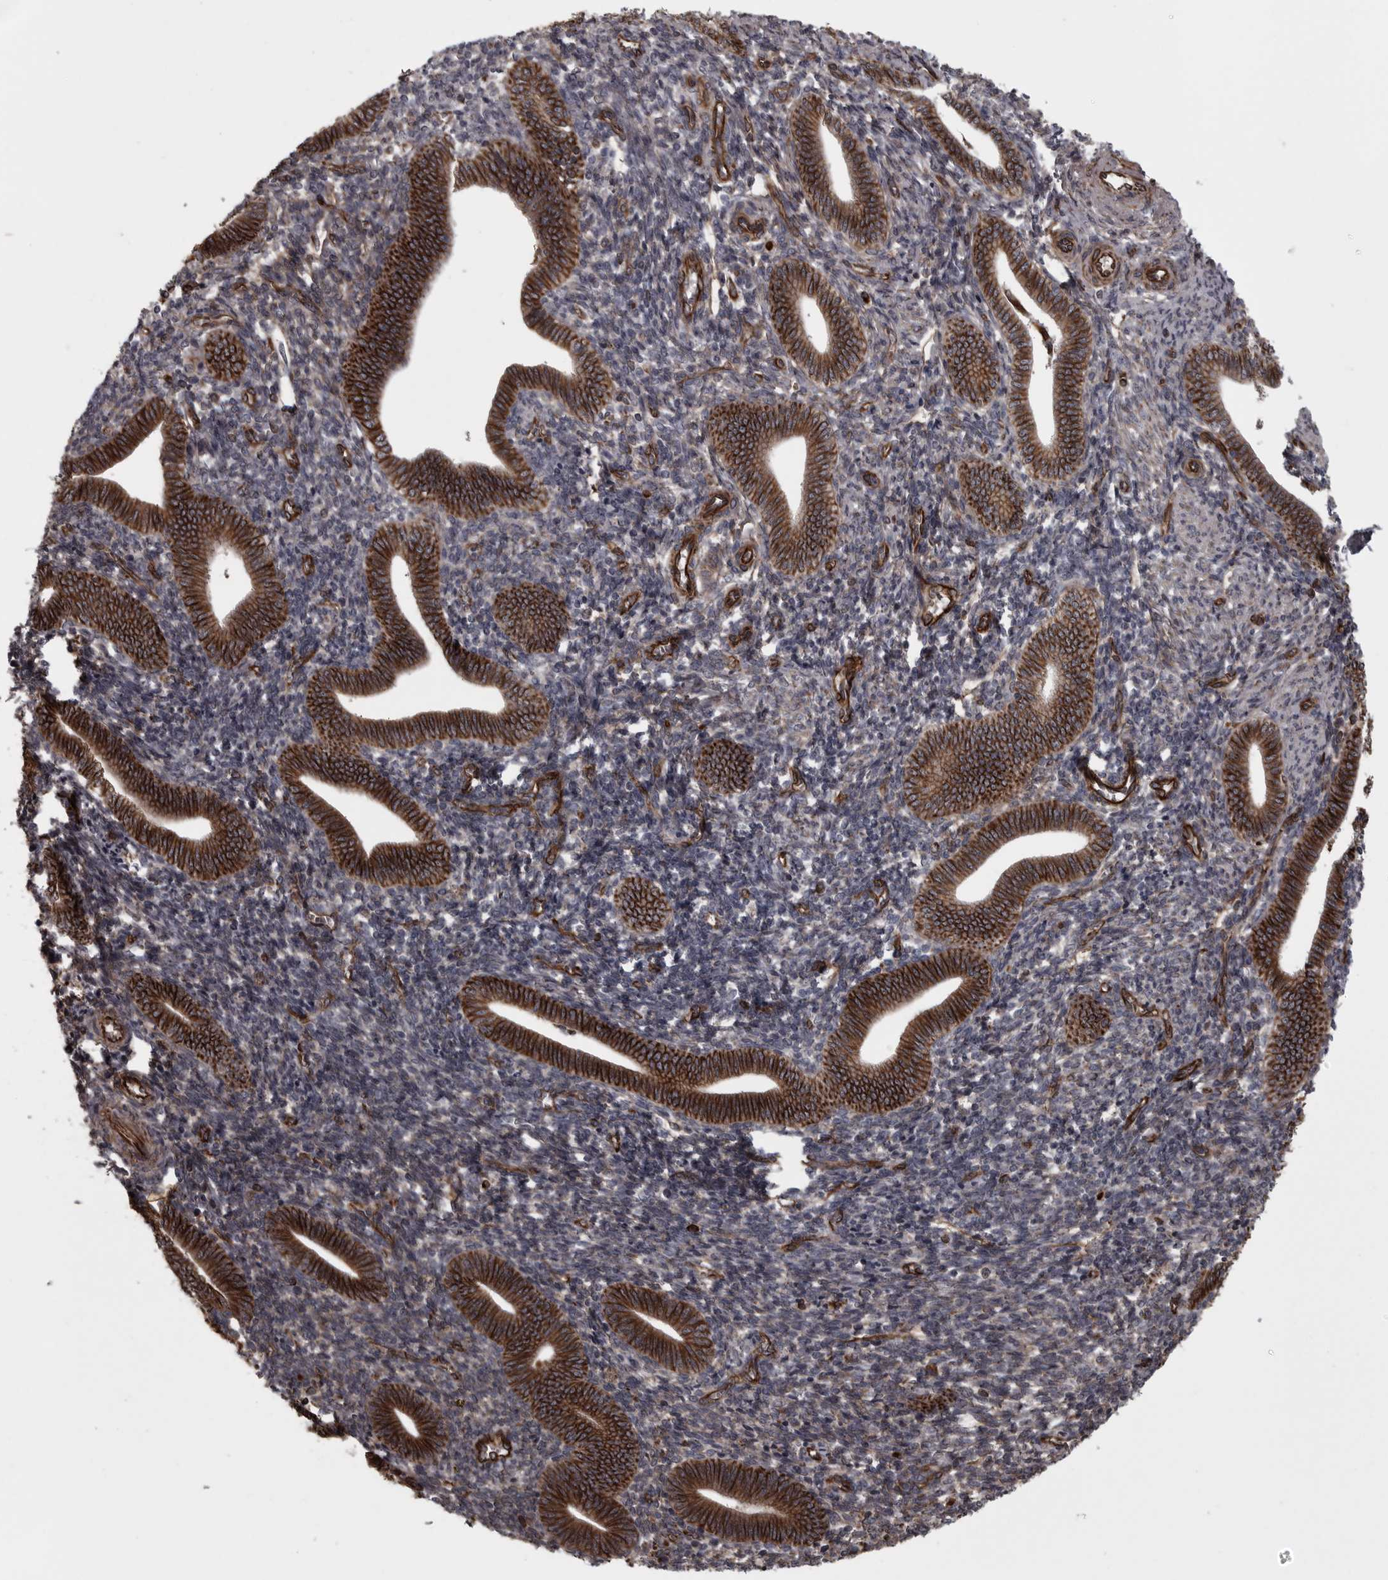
{"staining": {"intensity": "moderate", "quantity": "25%-75%", "location": "cytoplasmic/membranous"}, "tissue": "endometrium", "cell_type": "Cells in endometrial stroma", "image_type": "normal", "snomed": [{"axis": "morphology", "description": "Normal tissue, NOS"}, {"axis": "topography", "description": "Uterus"}, {"axis": "topography", "description": "Endometrium"}], "caption": "This is an image of IHC staining of normal endometrium, which shows moderate expression in the cytoplasmic/membranous of cells in endometrial stroma.", "gene": "FAAP100", "patient": {"sex": "female", "age": 33}}